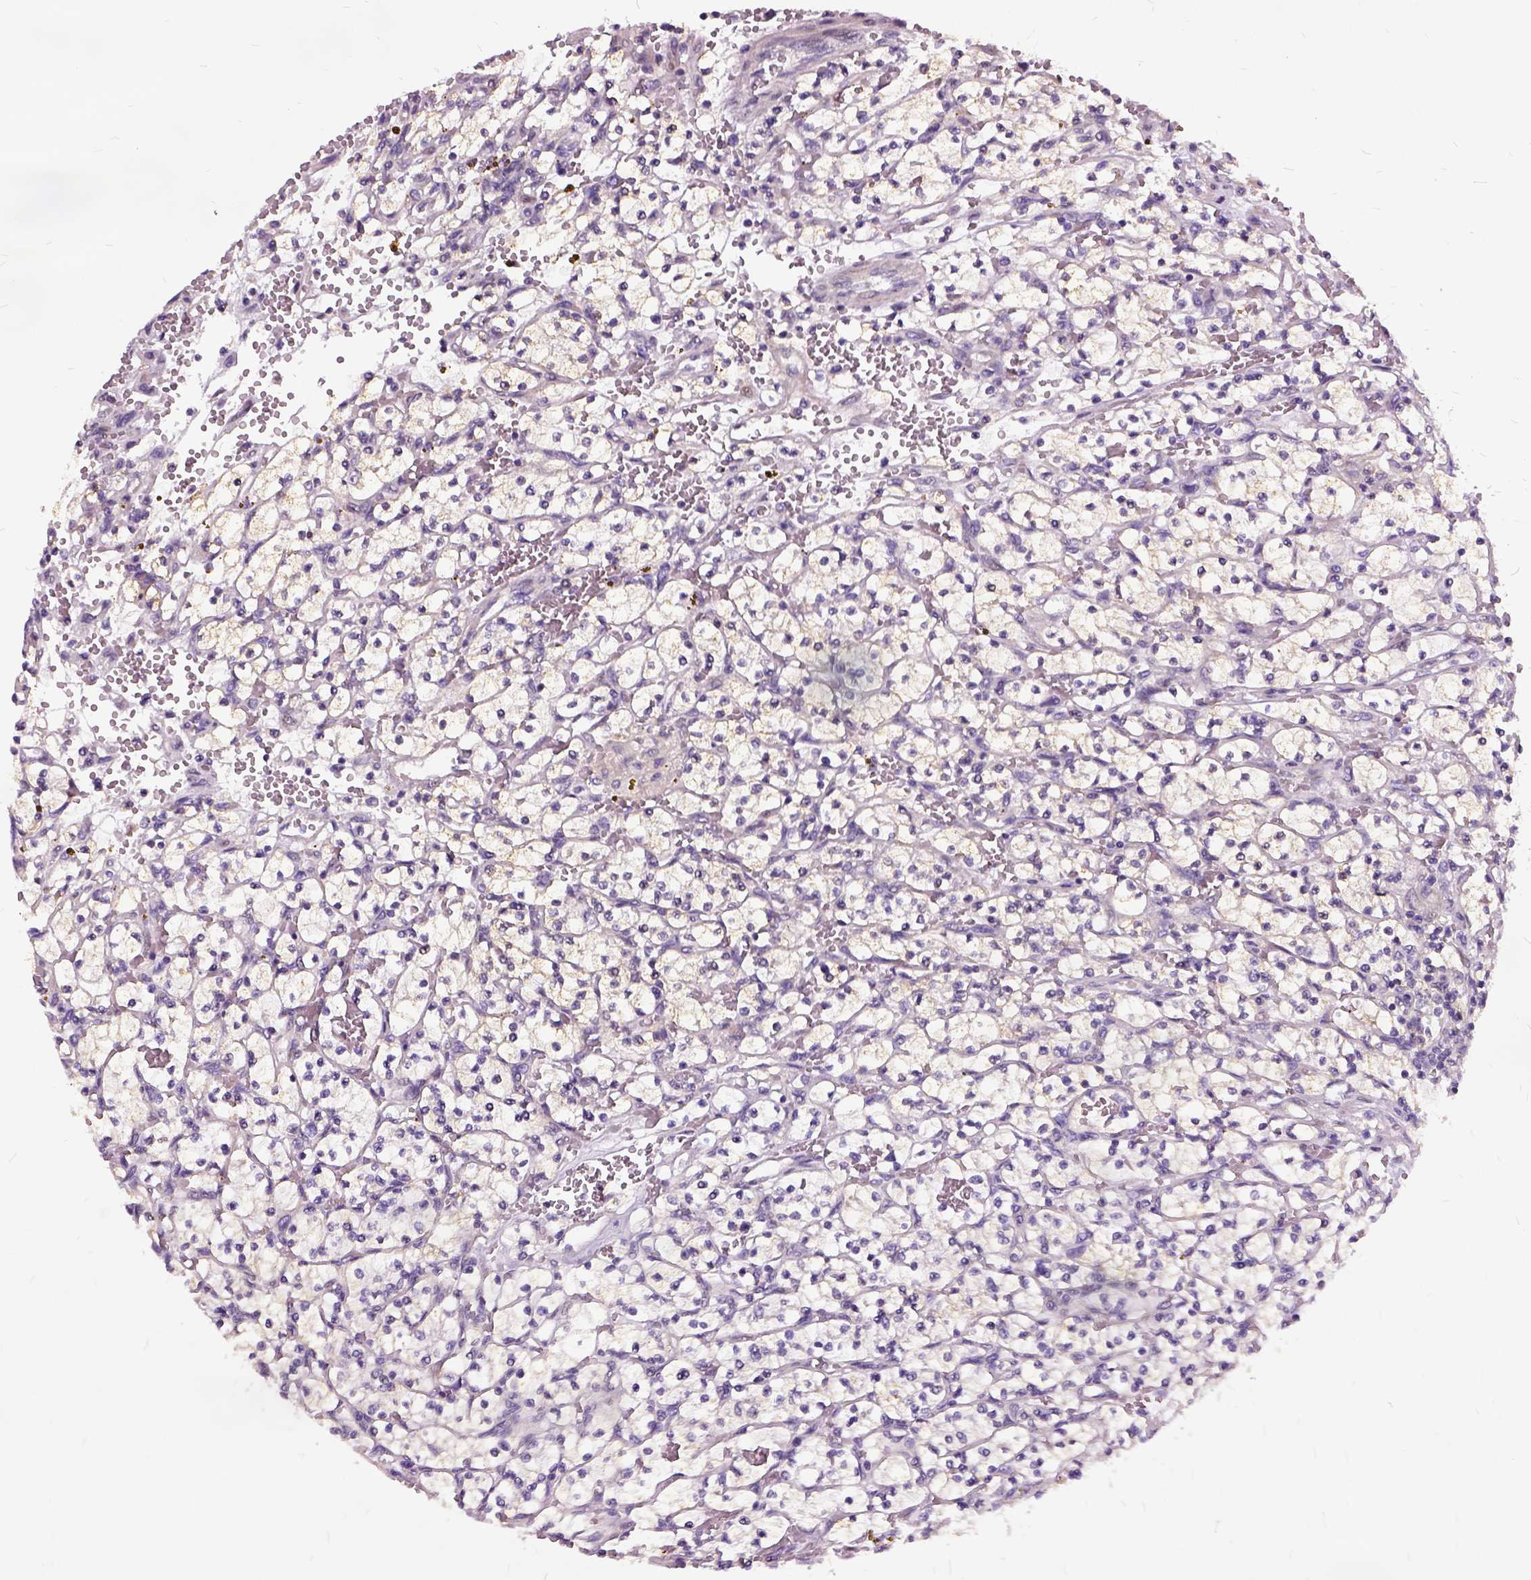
{"staining": {"intensity": "negative", "quantity": "none", "location": "none"}, "tissue": "renal cancer", "cell_type": "Tumor cells", "image_type": "cancer", "snomed": [{"axis": "morphology", "description": "Adenocarcinoma, NOS"}, {"axis": "topography", "description": "Kidney"}], "caption": "Immunohistochemistry histopathology image of neoplastic tissue: renal cancer (adenocarcinoma) stained with DAB (3,3'-diaminobenzidine) exhibits no significant protein staining in tumor cells. (DAB immunohistochemistry (IHC), high magnification).", "gene": "ILRUN", "patient": {"sex": "female", "age": 64}}